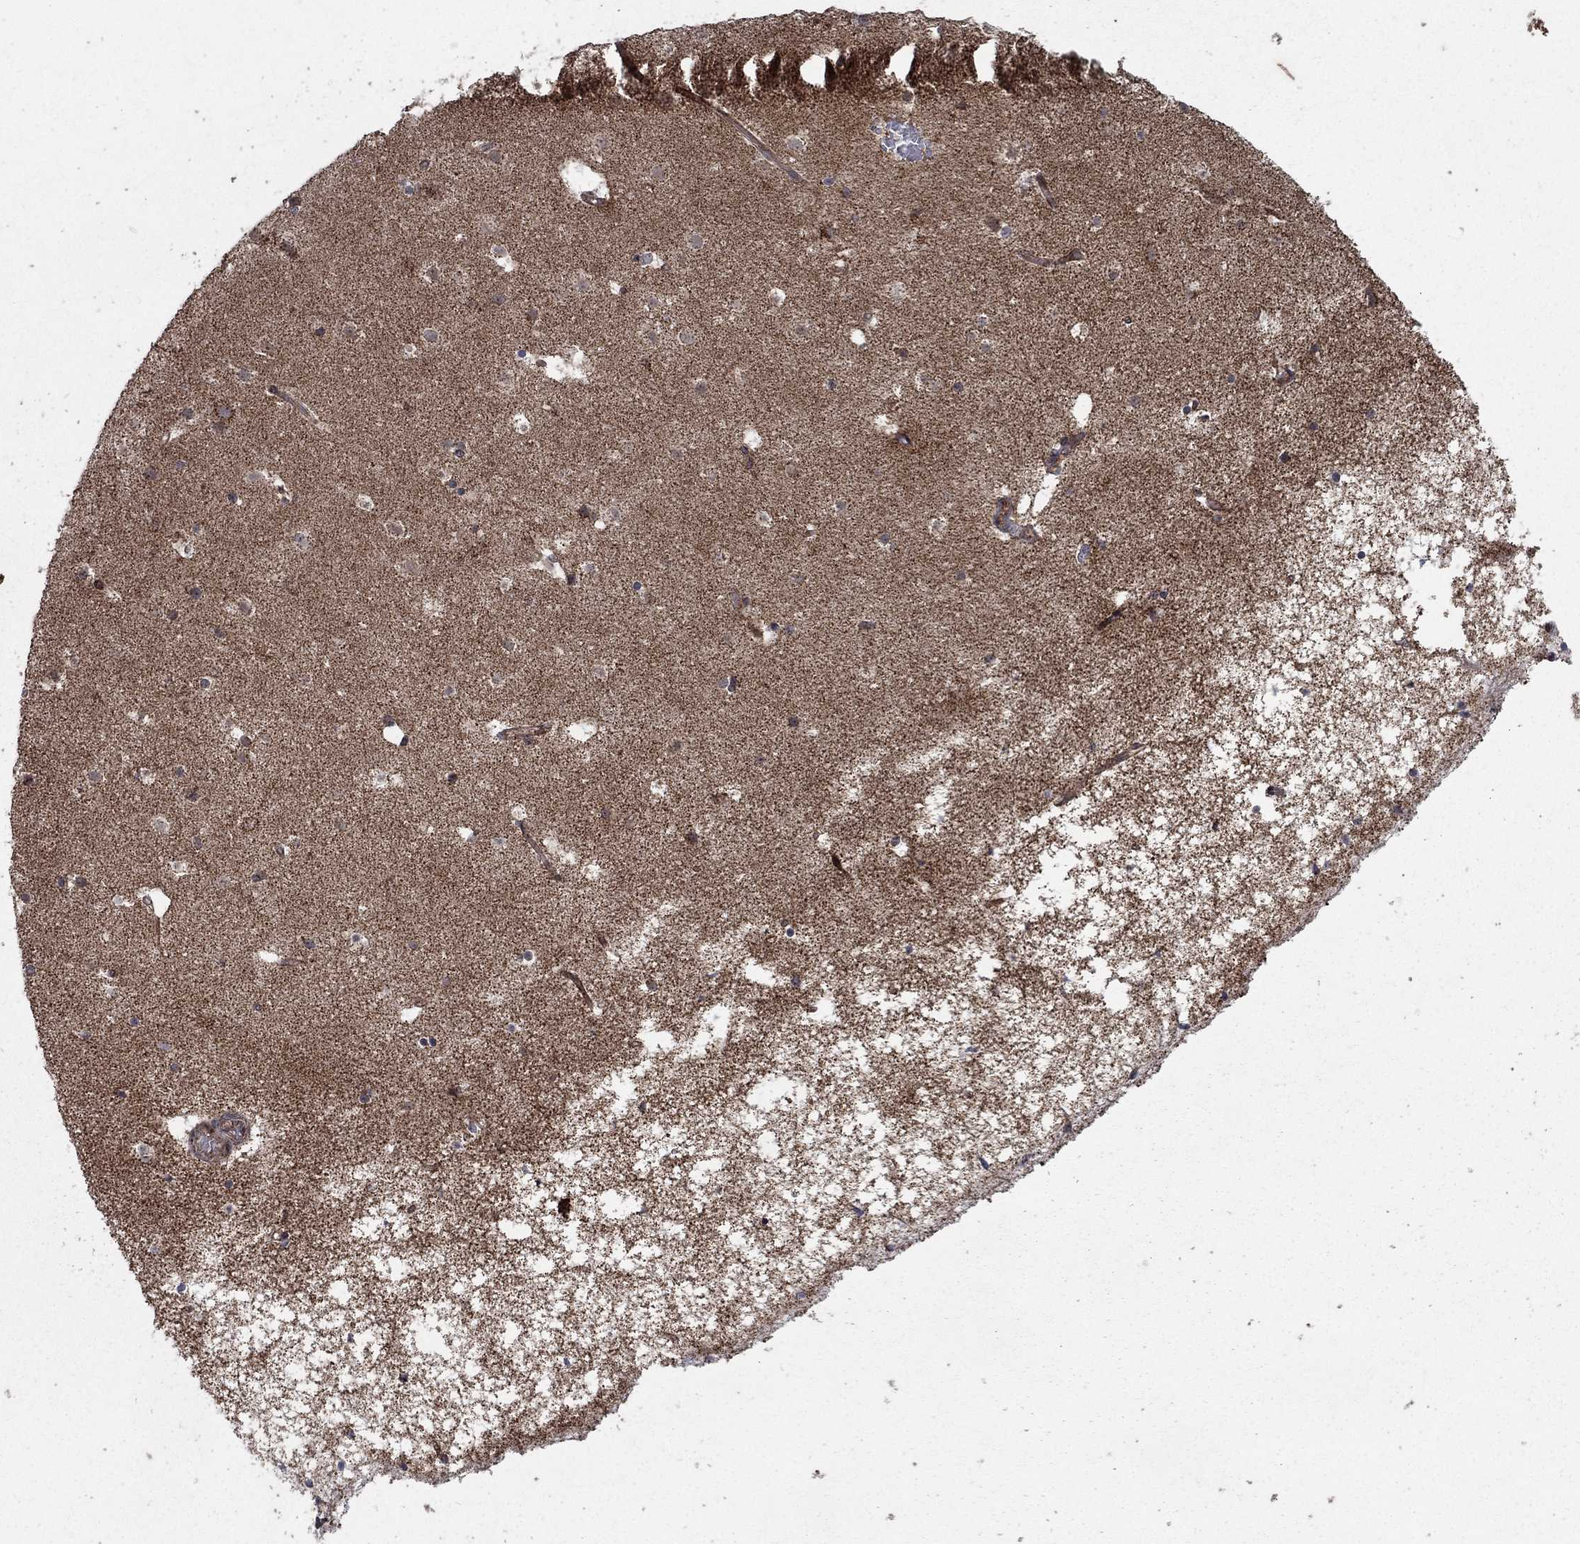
{"staining": {"intensity": "moderate", "quantity": "<25%", "location": "cytoplasmic/membranous"}, "tissue": "cerebral cortex", "cell_type": "Endothelial cells", "image_type": "normal", "snomed": [{"axis": "morphology", "description": "Normal tissue, NOS"}, {"axis": "topography", "description": "Cerebral cortex"}], "caption": "DAB immunohistochemical staining of benign human cerebral cortex shows moderate cytoplasmic/membranous protein staining in about <25% of endothelial cells.", "gene": "IFI35", "patient": {"sex": "female", "age": 52}}